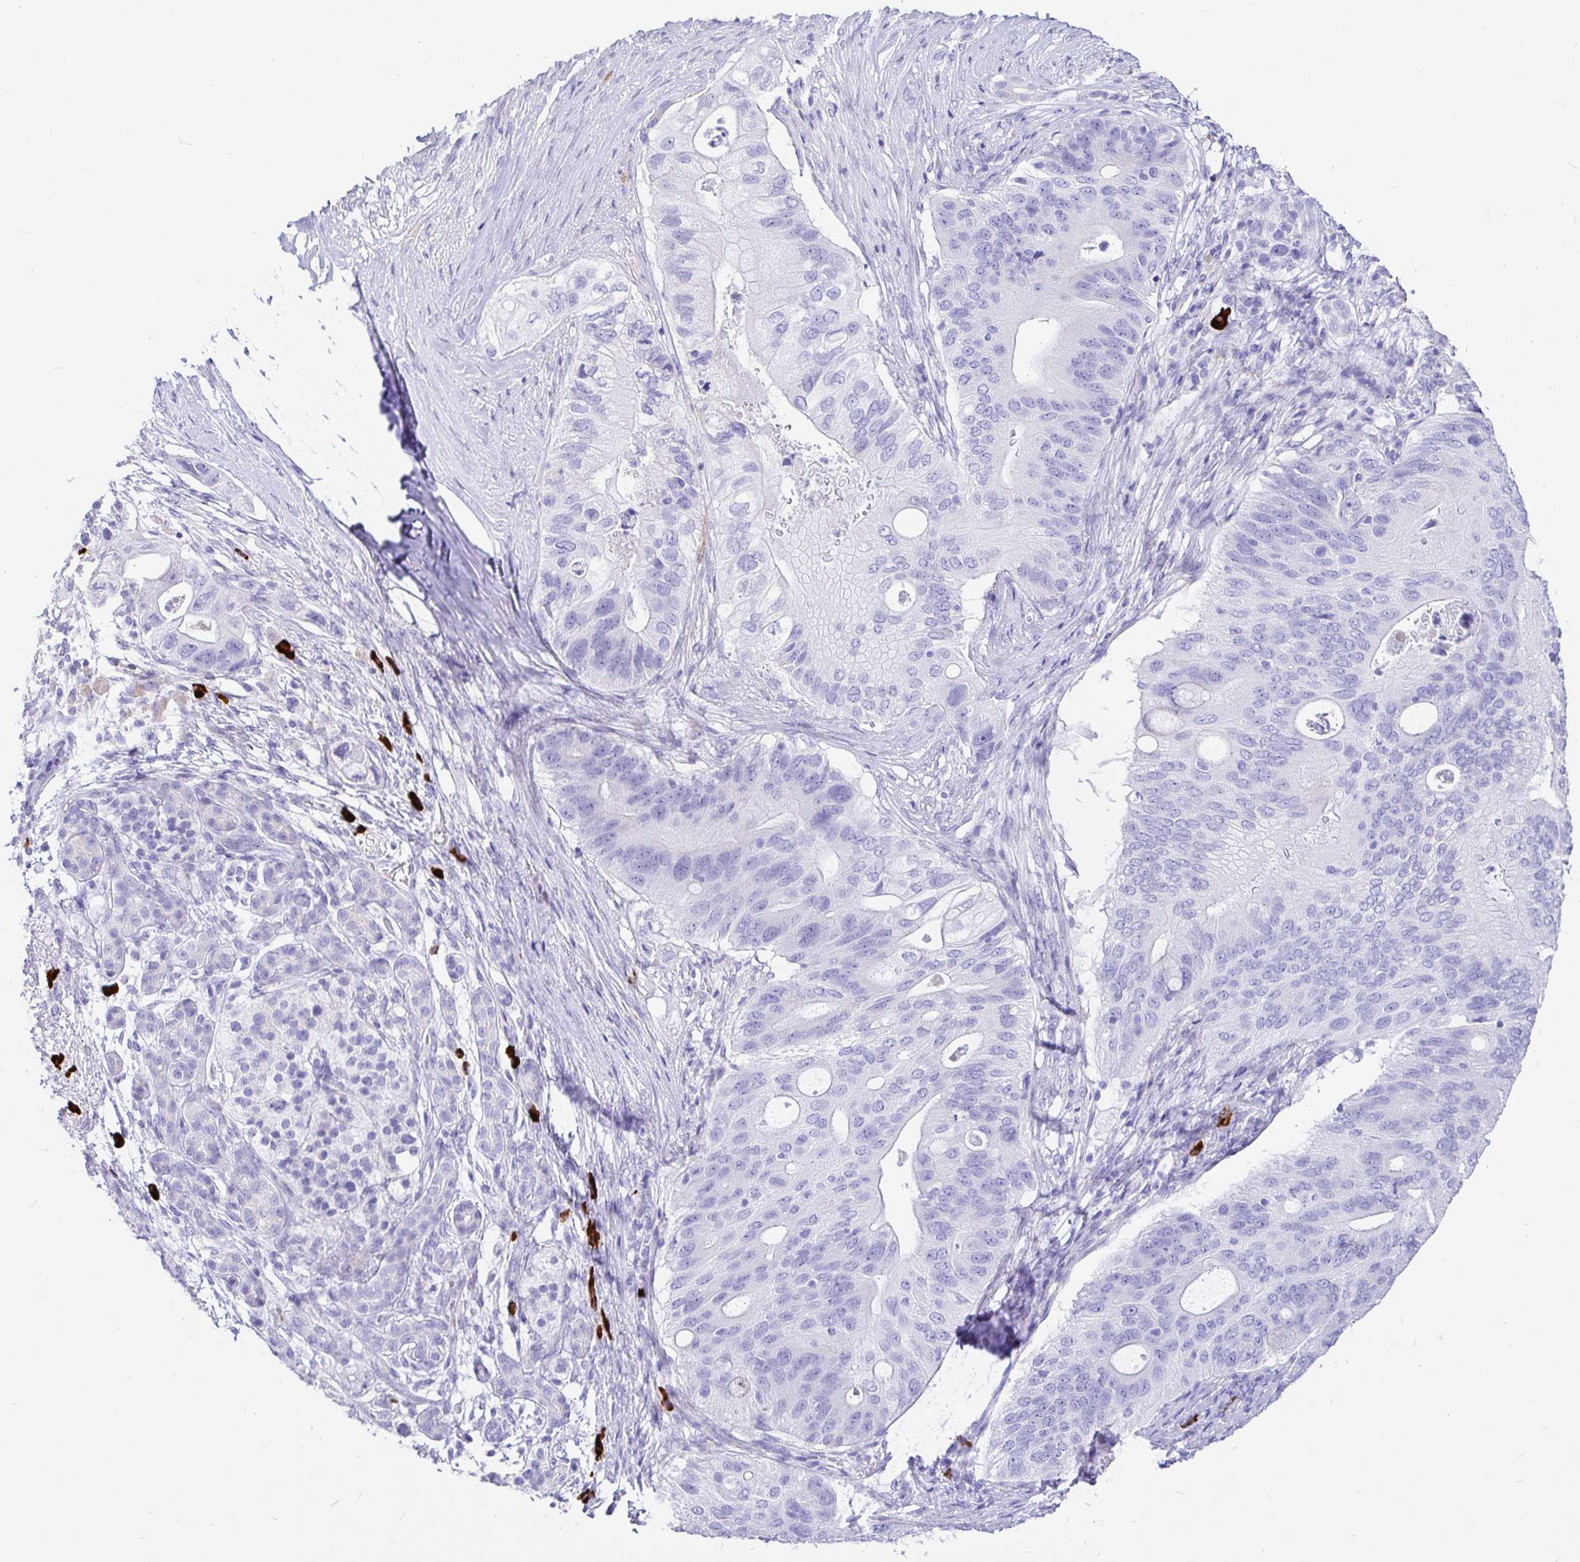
{"staining": {"intensity": "negative", "quantity": "none", "location": "none"}, "tissue": "pancreatic cancer", "cell_type": "Tumor cells", "image_type": "cancer", "snomed": [{"axis": "morphology", "description": "Adenocarcinoma, NOS"}, {"axis": "topography", "description": "Pancreas"}], "caption": "Protein analysis of pancreatic cancer exhibits no significant positivity in tumor cells.", "gene": "CCDC62", "patient": {"sex": "female", "age": 72}}